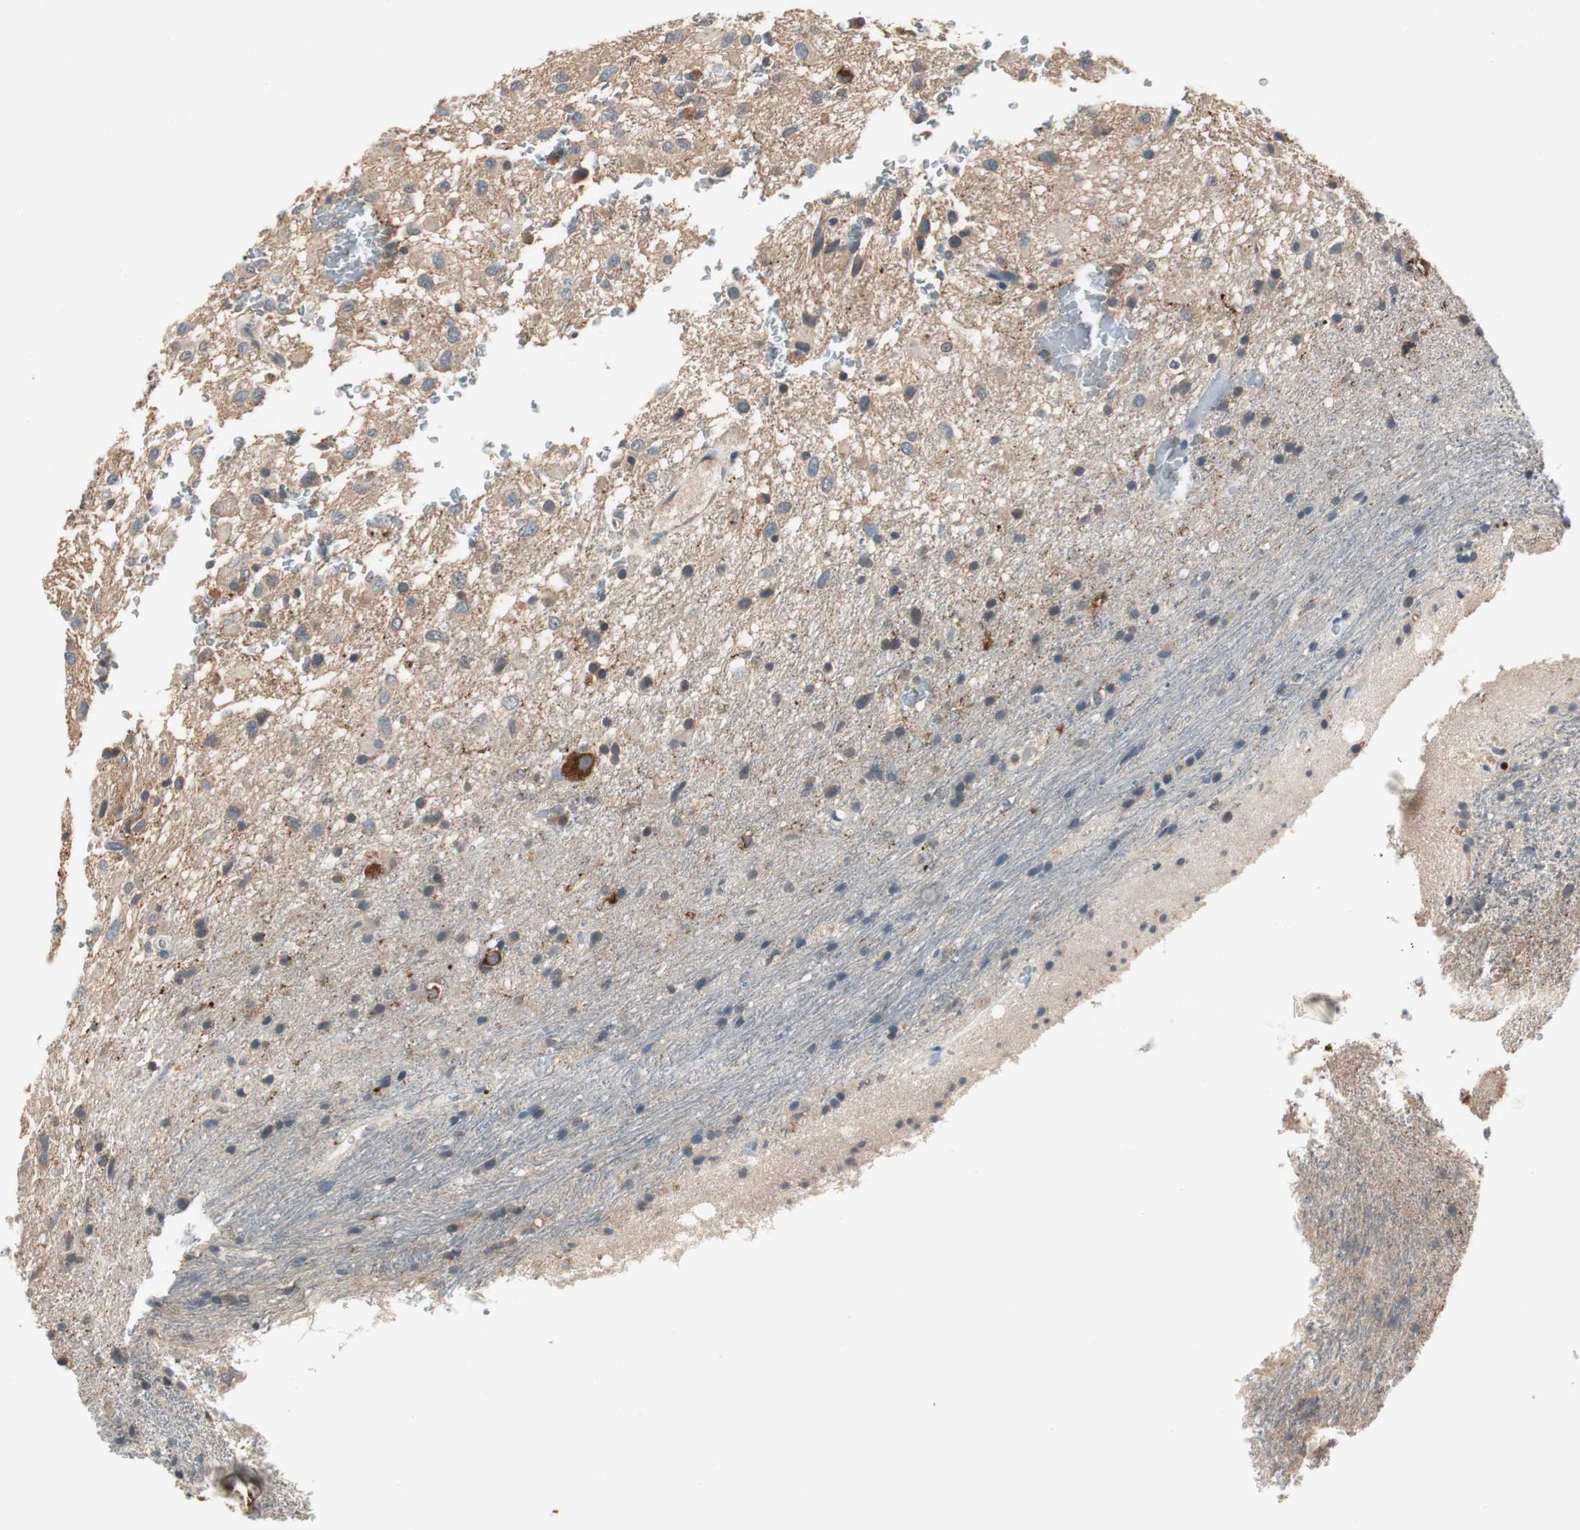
{"staining": {"intensity": "moderate", "quantity": "<25%", "location": "cytoplasmic/membranous"}, "tissue": "glioma", "cell_type": "Tumor cells", "image_type": "cancer", "snomed": [{"axis": "morphology", "description": "Glioma, malignant, Low grade"}, {"axis": "topography", "description": "Brain"}], "caption": "Protein expression by immunohistochemistry (IHC) exhibits moderate cytoplasmic/membranous staining in approximately <25% of tumor cells in glioma. (brown staining indicates protein expression, while blue staining denotes nuclei).", "gene": "PTPRN2", "patient": {"sex": "male", "age": 77}}